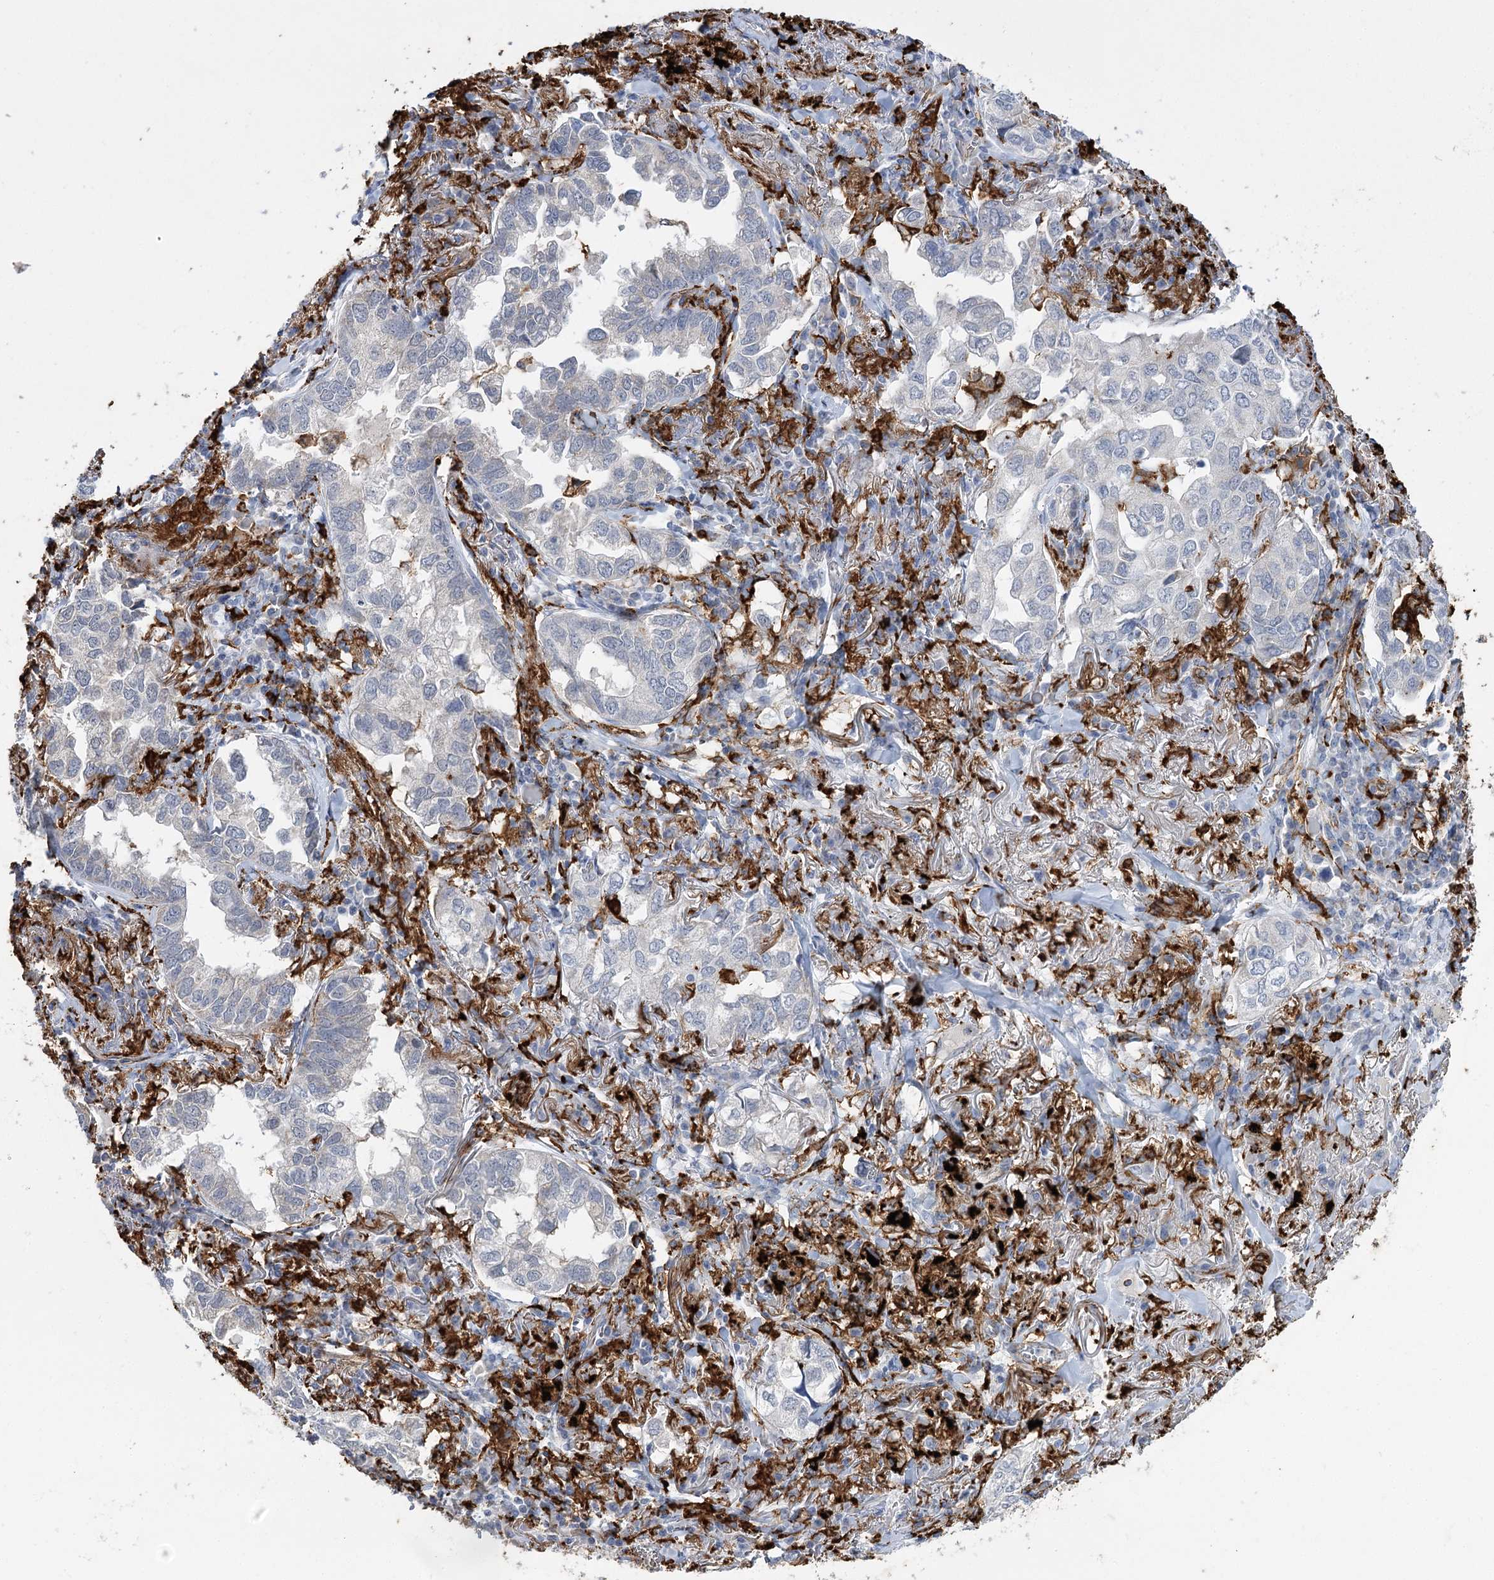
{"staining": {"intensity": "negative", "quantity": "none", "location": "none"}, "tissue": "lung cancer", "cell_type": "Tumor cells", "image_type": "cancer", "snomed": [{"axis": "morphology", "description": "Adenocarcinoma, NOS"}, {"axis": "topography", "description": "Lung"}], "caption": "IHC of lung cancer shows no positivity in tumor cells.", "gene": "PIWIL4", "patient": {"sex": "male", "age": 65}}